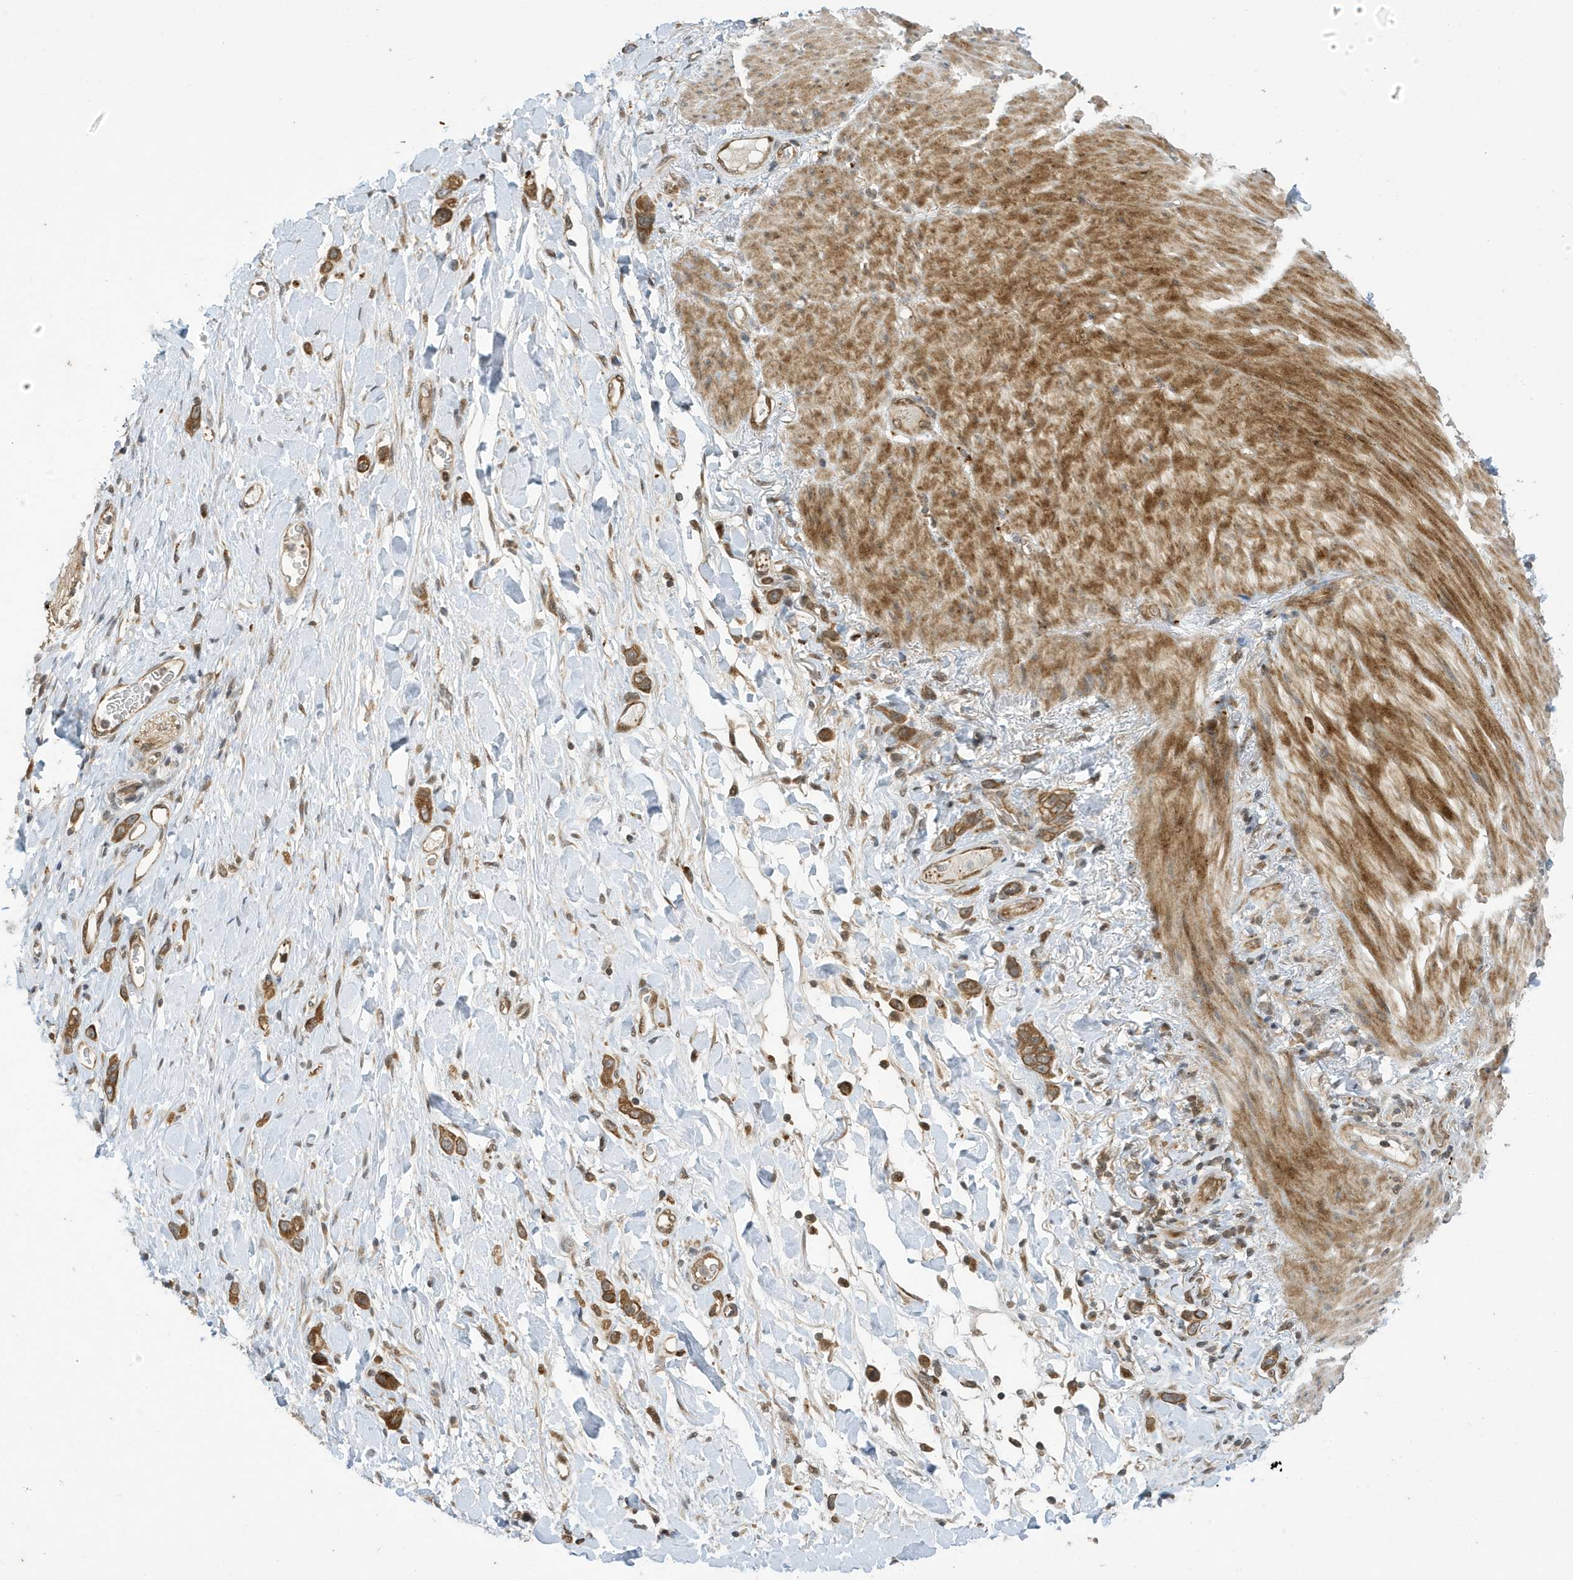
{"staining": {"intensity": "moderate", "quantity": ">75%", "location": "cytoplasmic/membranous"}, "tissue": "stomach cancer", "cell_type": "Tumor cells", "image_type": "cancer", "snomed": [{"axis": "morphology", "description": "Adenocarcinoma, NOS"}, {"axis": "topography", "description": "Stomach"}], "caption": "Stomach adenocarcinoma stained with DAB (3,3'-diaminobenzidine) immunohistochemistry (IHC) demonstrates medium levels of moderate cytoplasmic/membranous positivity in approximately >75% of tumor cells.", "gene": "NCOA7", "patient": {"sex": "female", "age": 65}}